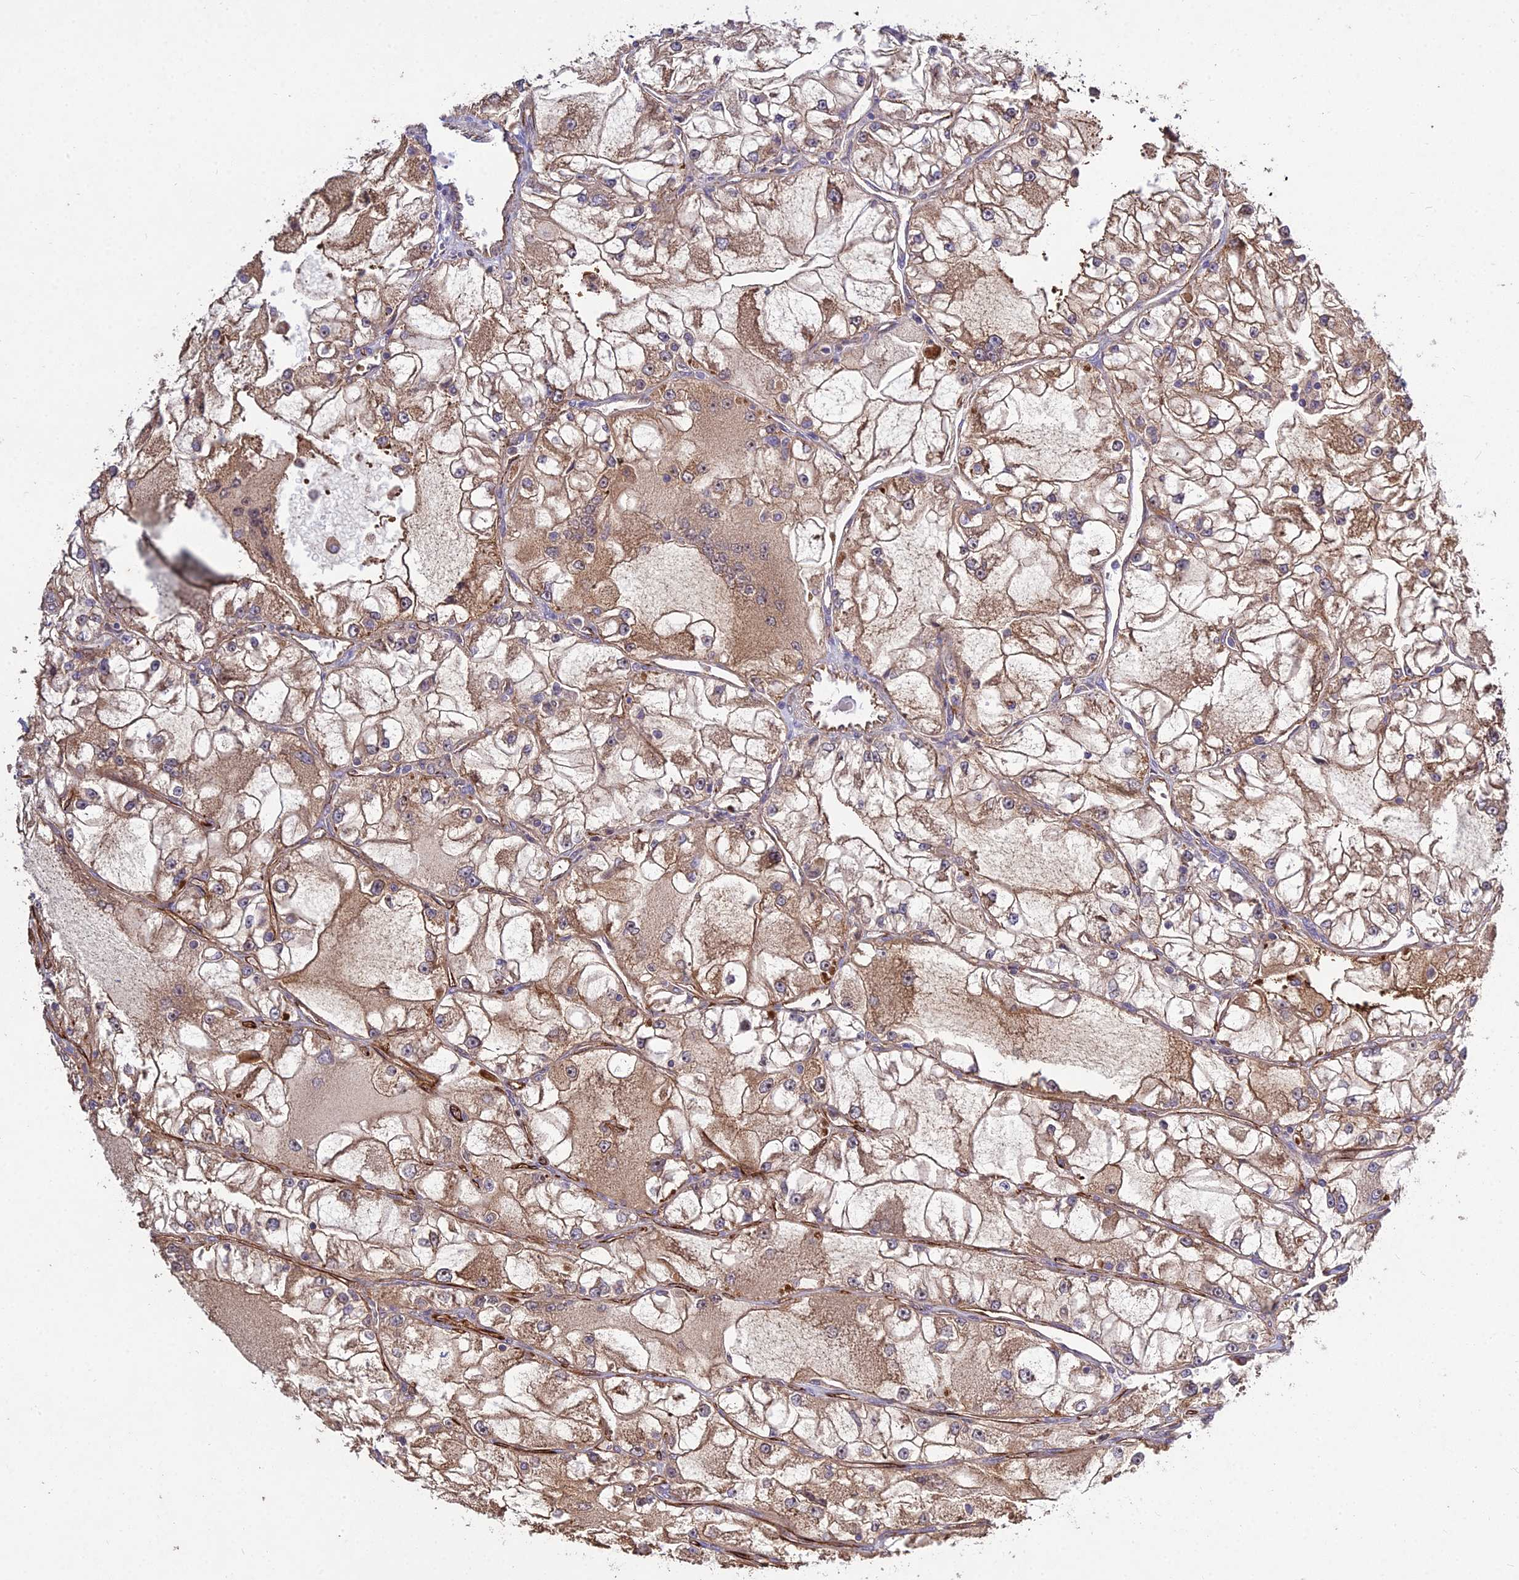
{"staining": {"intensity": "moderate", "quantity": "25%-75%", "location": "cytoplasmic/membranous"}, "tissue": "renal cancer", "cell_type": "Tumor cells", "image_type": "cancer", "snomed": [{"axis": "morphology", "description": "Adenocarcinoma, NOS"}, {"axis": "topography", "description": "Kidney"}], "caption": "Immunohistochemical staining of adenocarcinoma (renal) exhibits moderate cytoplasmic/membranous protein expression in approximately 25%-75% of tumor cells. The protein is shown in brown color, while the nuclei are stained blue.", "gene": "GRTP1", "patient": {"sex": "female", "age": 72}}